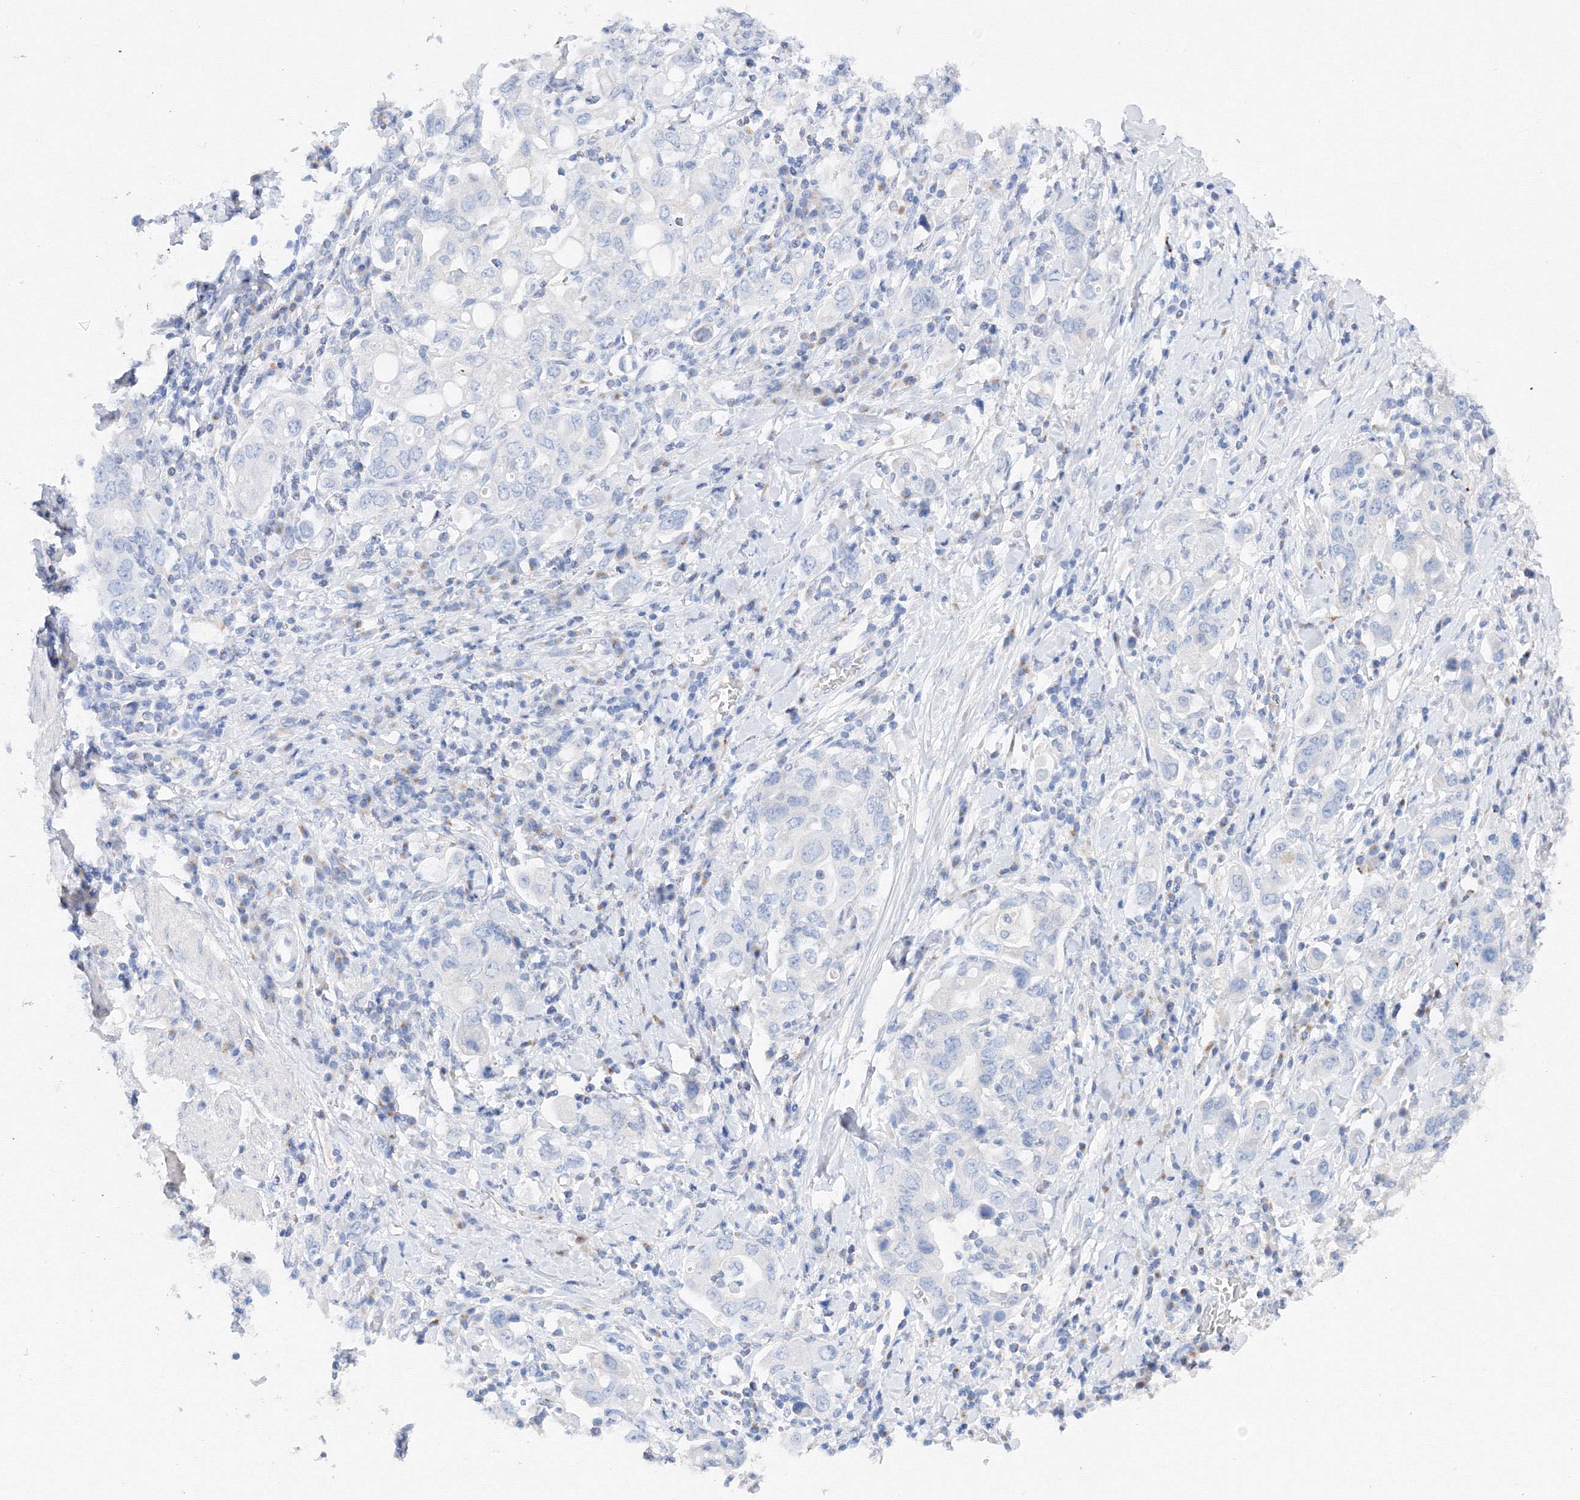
{"staining": {"intensity": "negative", "quantity": "none", "location": "none"}, "tissue": "stomach cancer", "cell_type": "Tumor cells", "image_type": "cancer", "snomed": [{"axis": "morphology", "description": "Adenocarcinoma, NOS"}, {"axis": "topography", "description": "Stomach, upper"}], "caption": "Immunohistochemistry image of neoplastic tissue: human adenocarcinoma (stomach) stained with DAB (3,3'-diaminobenzidine) demonstrates no significant protein expression in tumor cells. (DAB (3,3'-diaminobenzidine) immunohistochemistry (IHC), high magnification).", "gene": "TAMM41", "patient": {"sex": "male", "age": 62}}